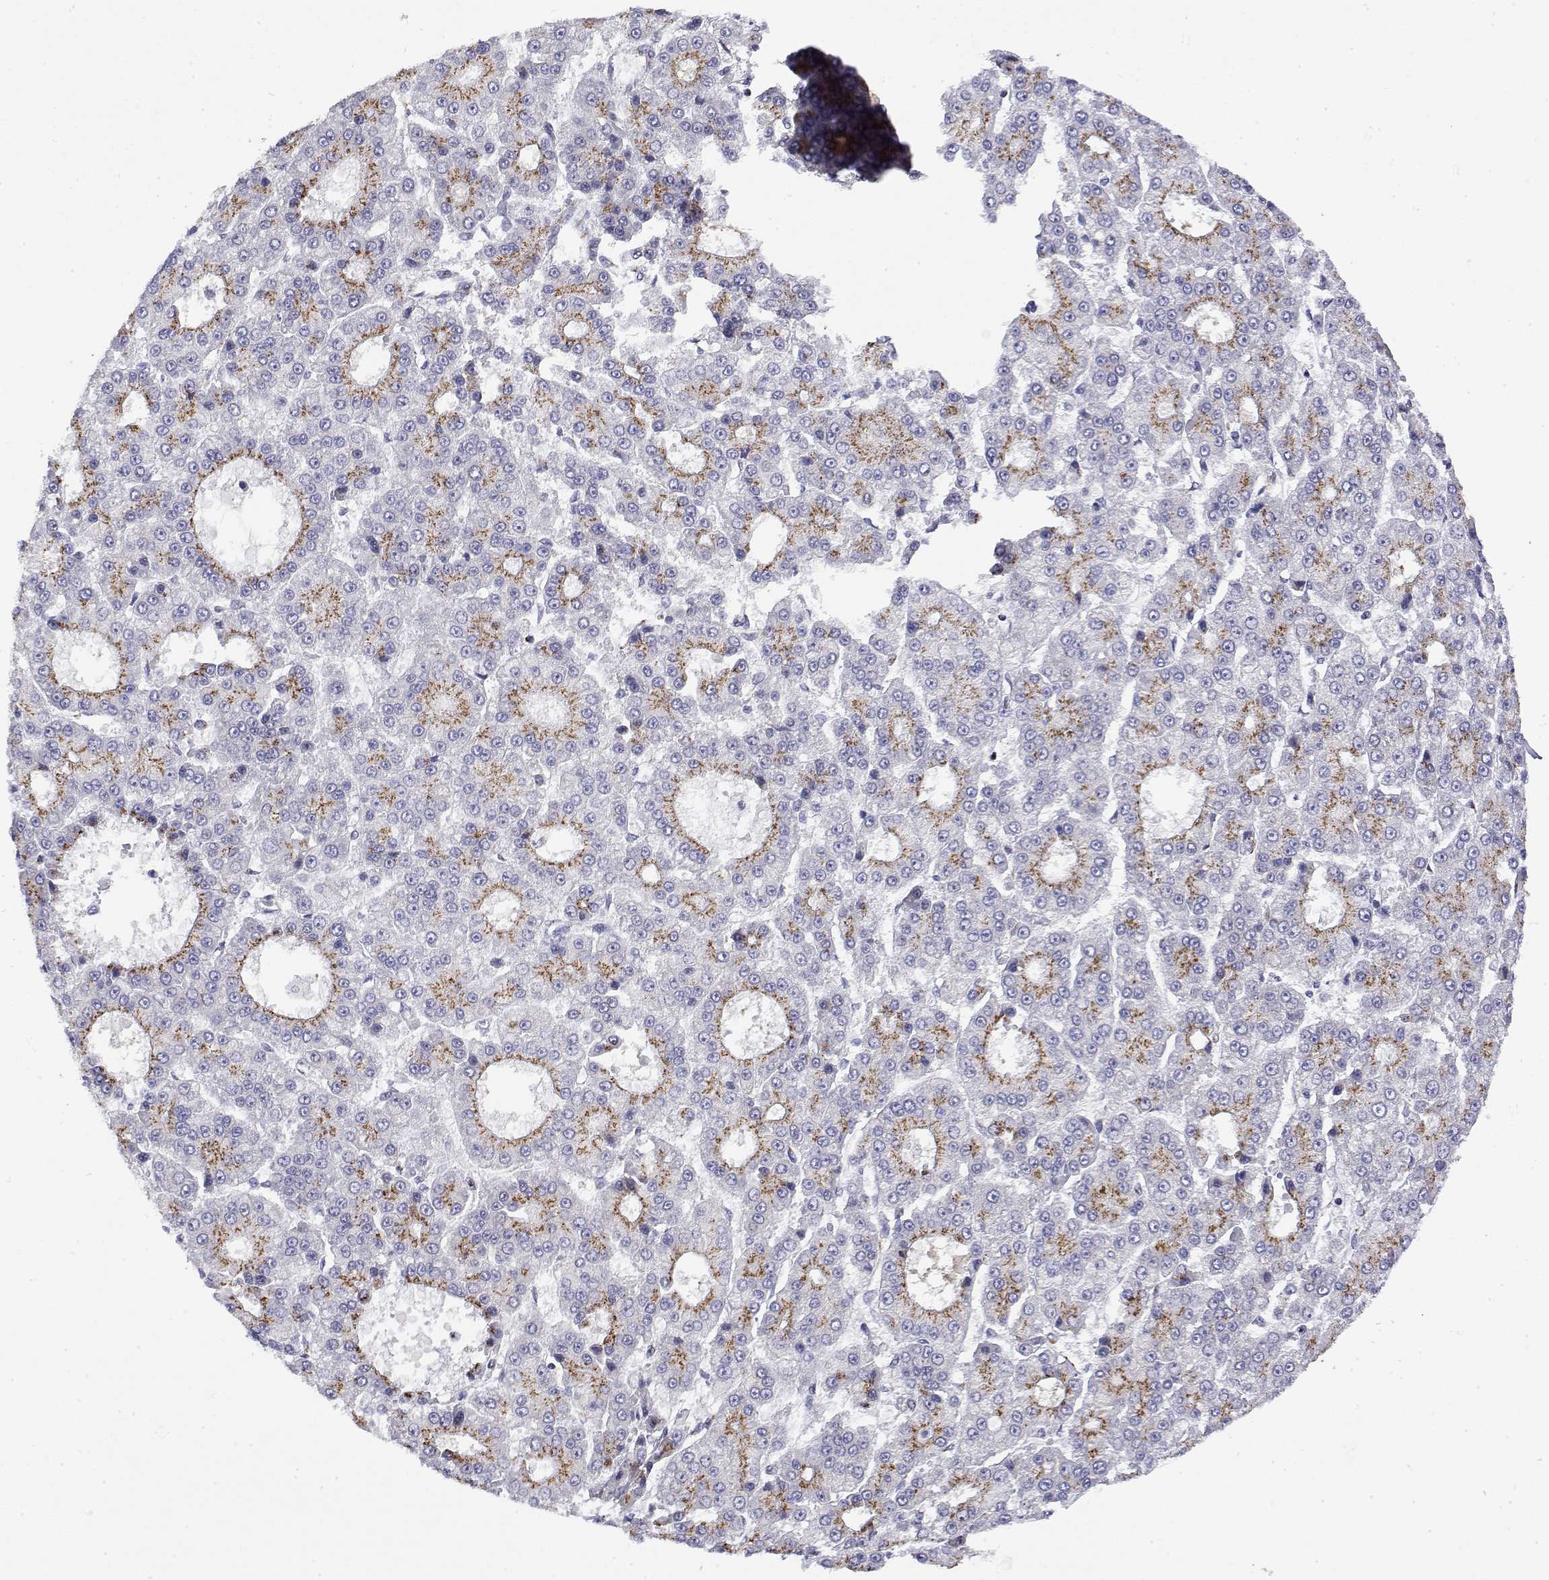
{"staining": {"intensity": "moderate", "quantity": ">75%", "location": "cytoplasmic/membranous"}, "tissue": "liver cancer", "cell_type": "Tumor cells", "image_type": "cancer", "snomed": [{"axis": "morphology", "description": "Carcinoma, Hepatocellular, NOS"}, {"axis": "topography", "description": "Liver"}], "caption": "A brown stain labels moderate cytoplasmic/membranous positivity of a protein in human liver hepatocellular carcinoma tumor cells.", "gene": "YIPF3", "patient": {"sex": "male", "age": 70}}